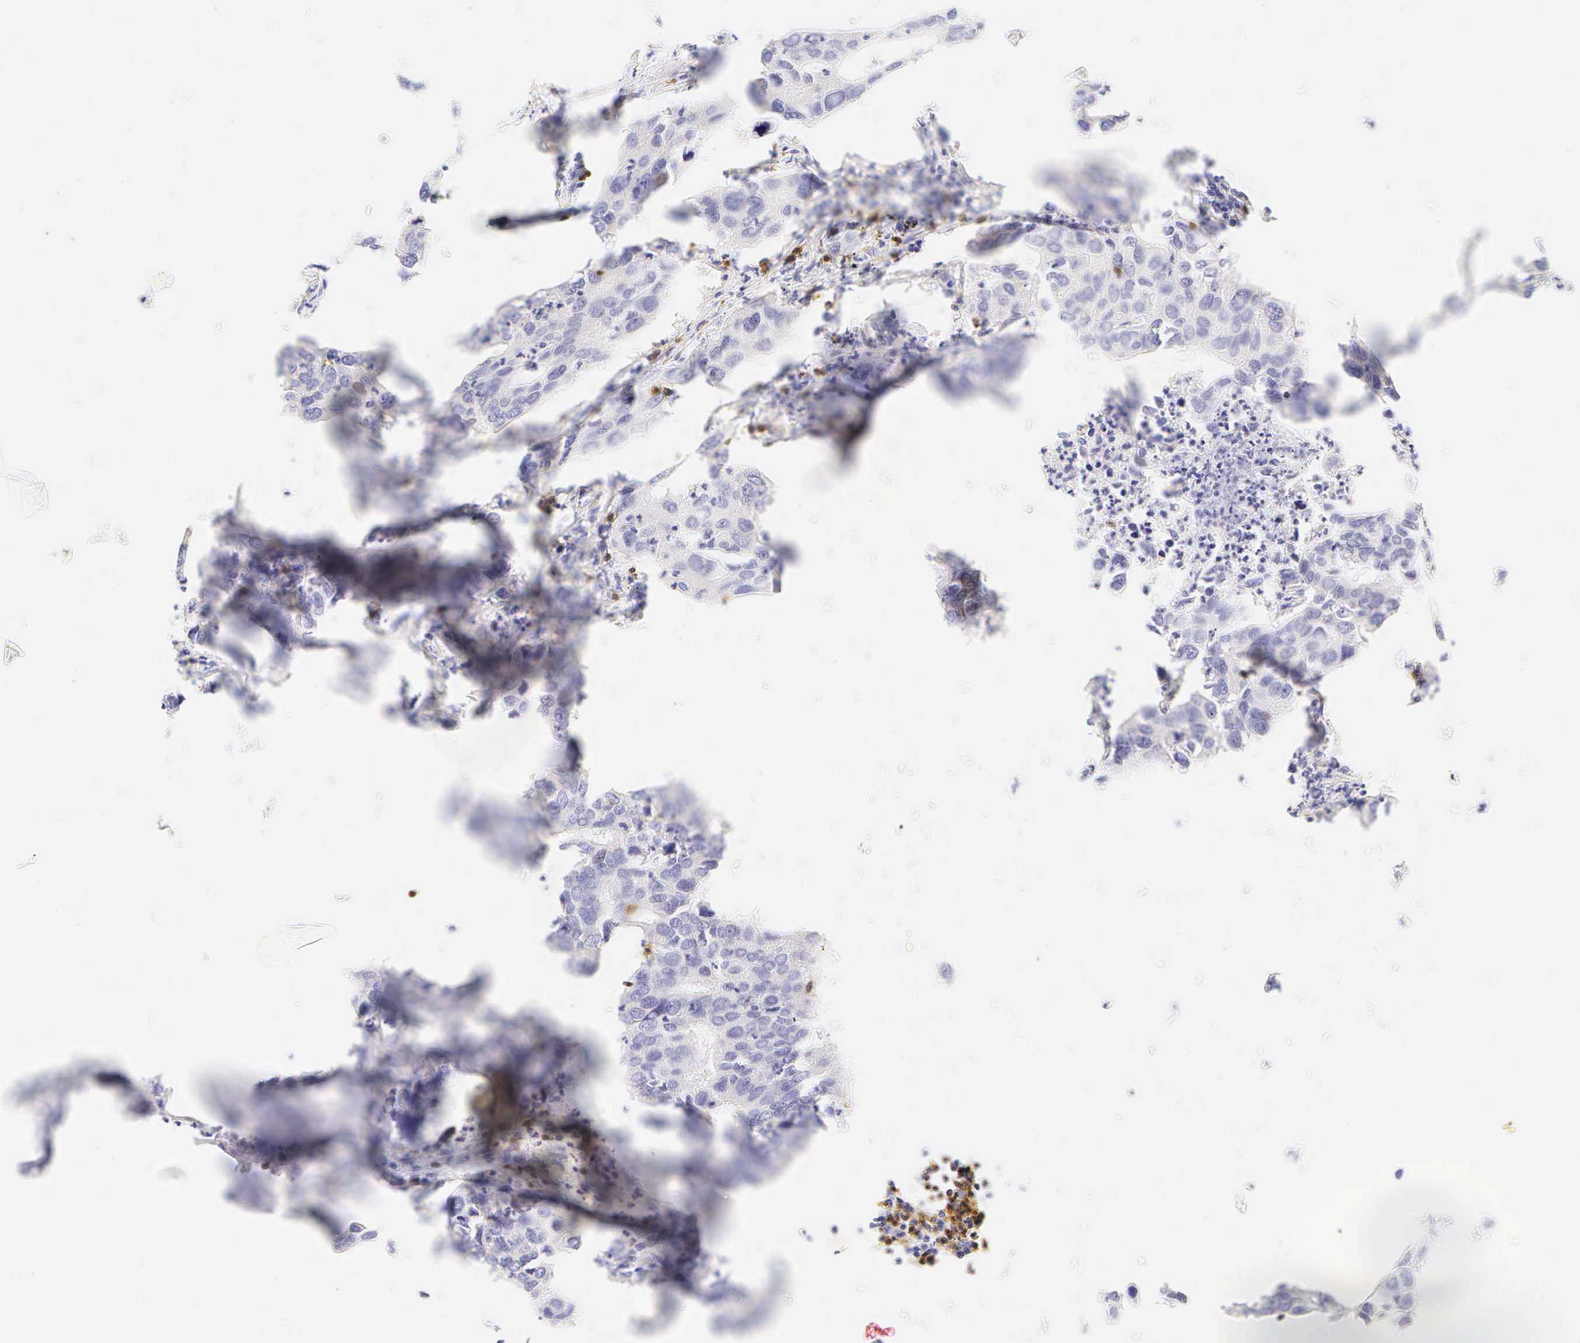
{"staining": {"intensity": "negative", "quantity": "none", "location": "none"}, "tissue": "lung cancer", "cell_type": "Tumor cells", "image_type": "cancer", "snomed": [{"axis": "morphology", "description": "Adenocarcinoma, NOS"}, {"axis": "topography", "description": "Lung"}], "caption": "Tumor cells are negative for brown protein staining in lung cancer.", "gene": "CD3E", "patient": {"sex": "male", "age": 48}}